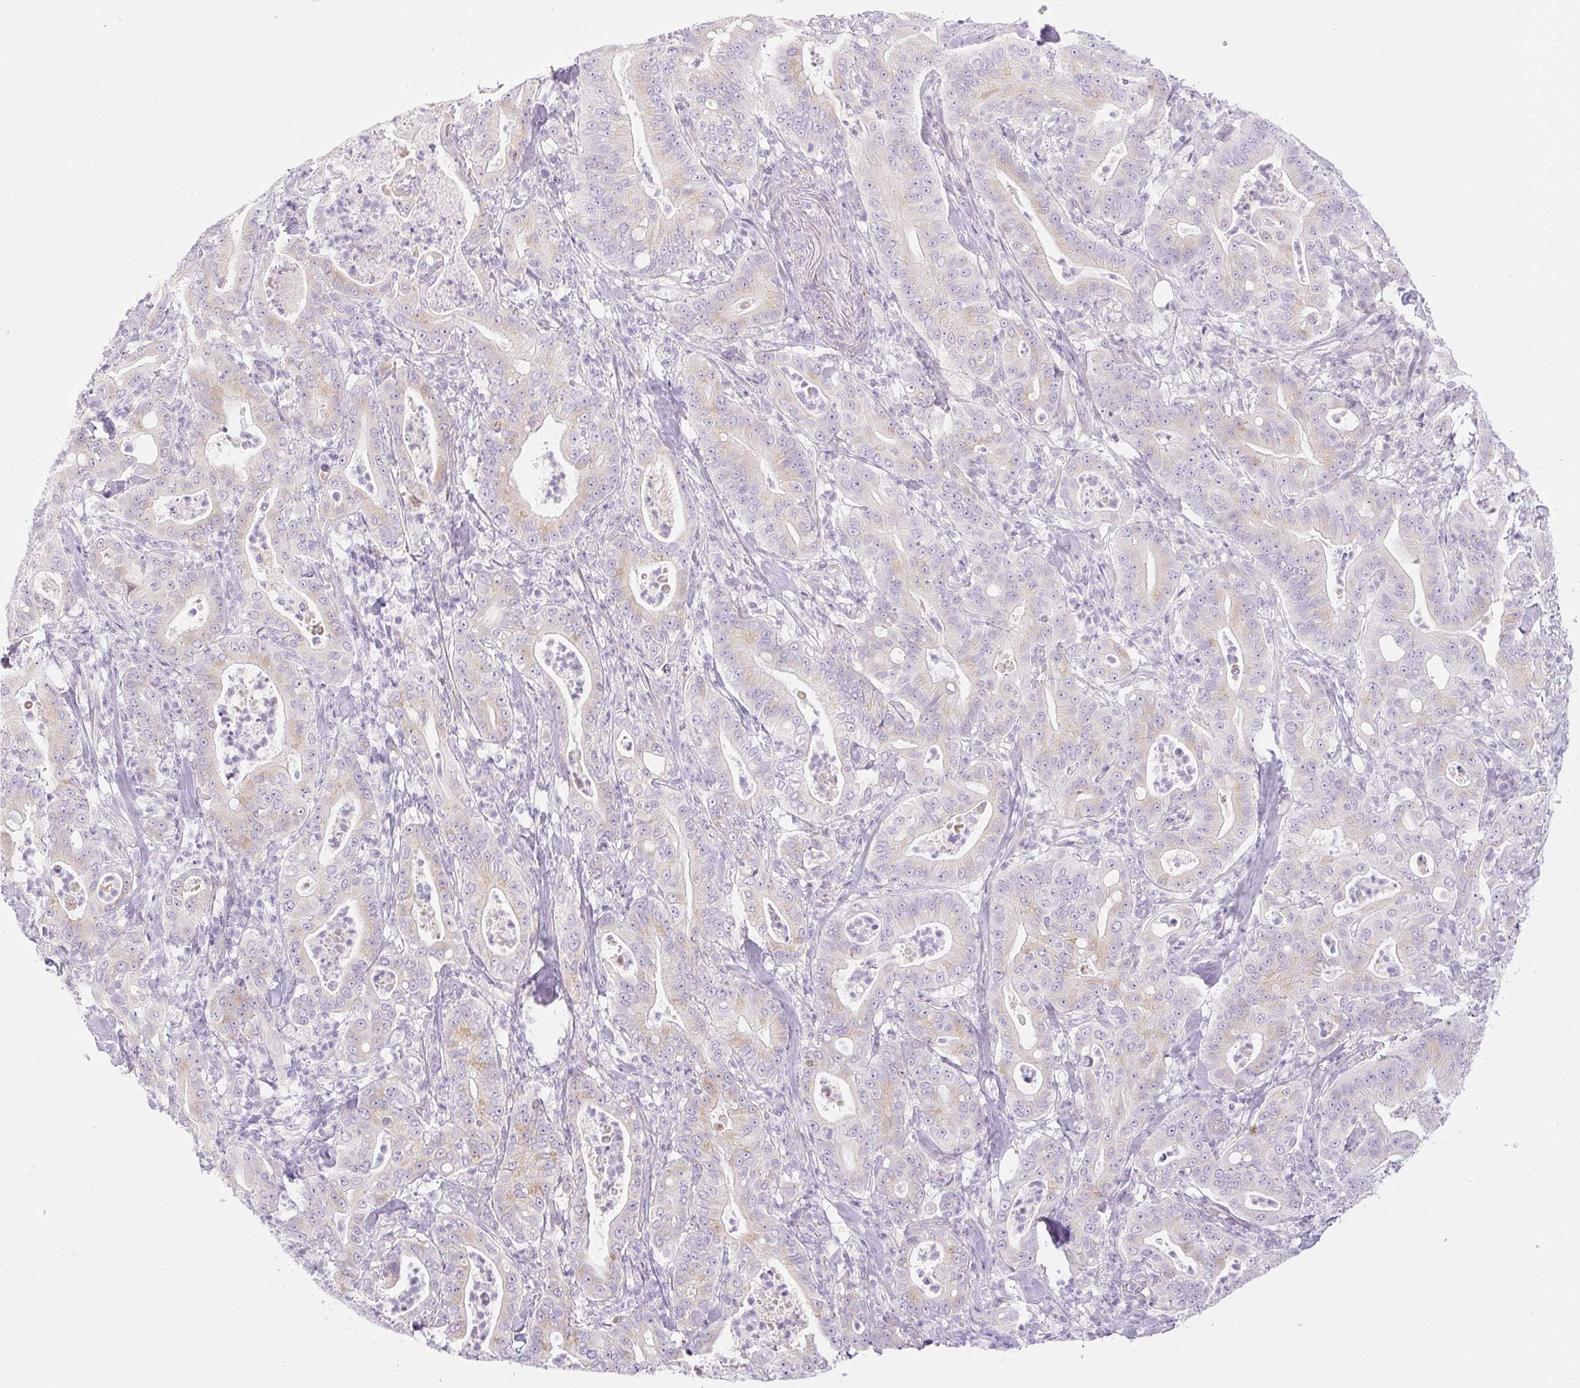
{"staining": {"intensity": "negative", "quantity": "none", "location": "none"}, "tissue": "pancreatic cancer", "cell_type": "Tumor cells", "image_type": "cancer", "snomed": [{"axis": "morphology", "description": "Adenocarcinoma, NOS"}, {"axis": "topography", "description": "Pancreas"}], "caption": "There is no significant positivity in tumor cells of pancreatic adenocarcinoma.", "gene": "MIA2", "patient": {"sex": "male", "age": 71}}